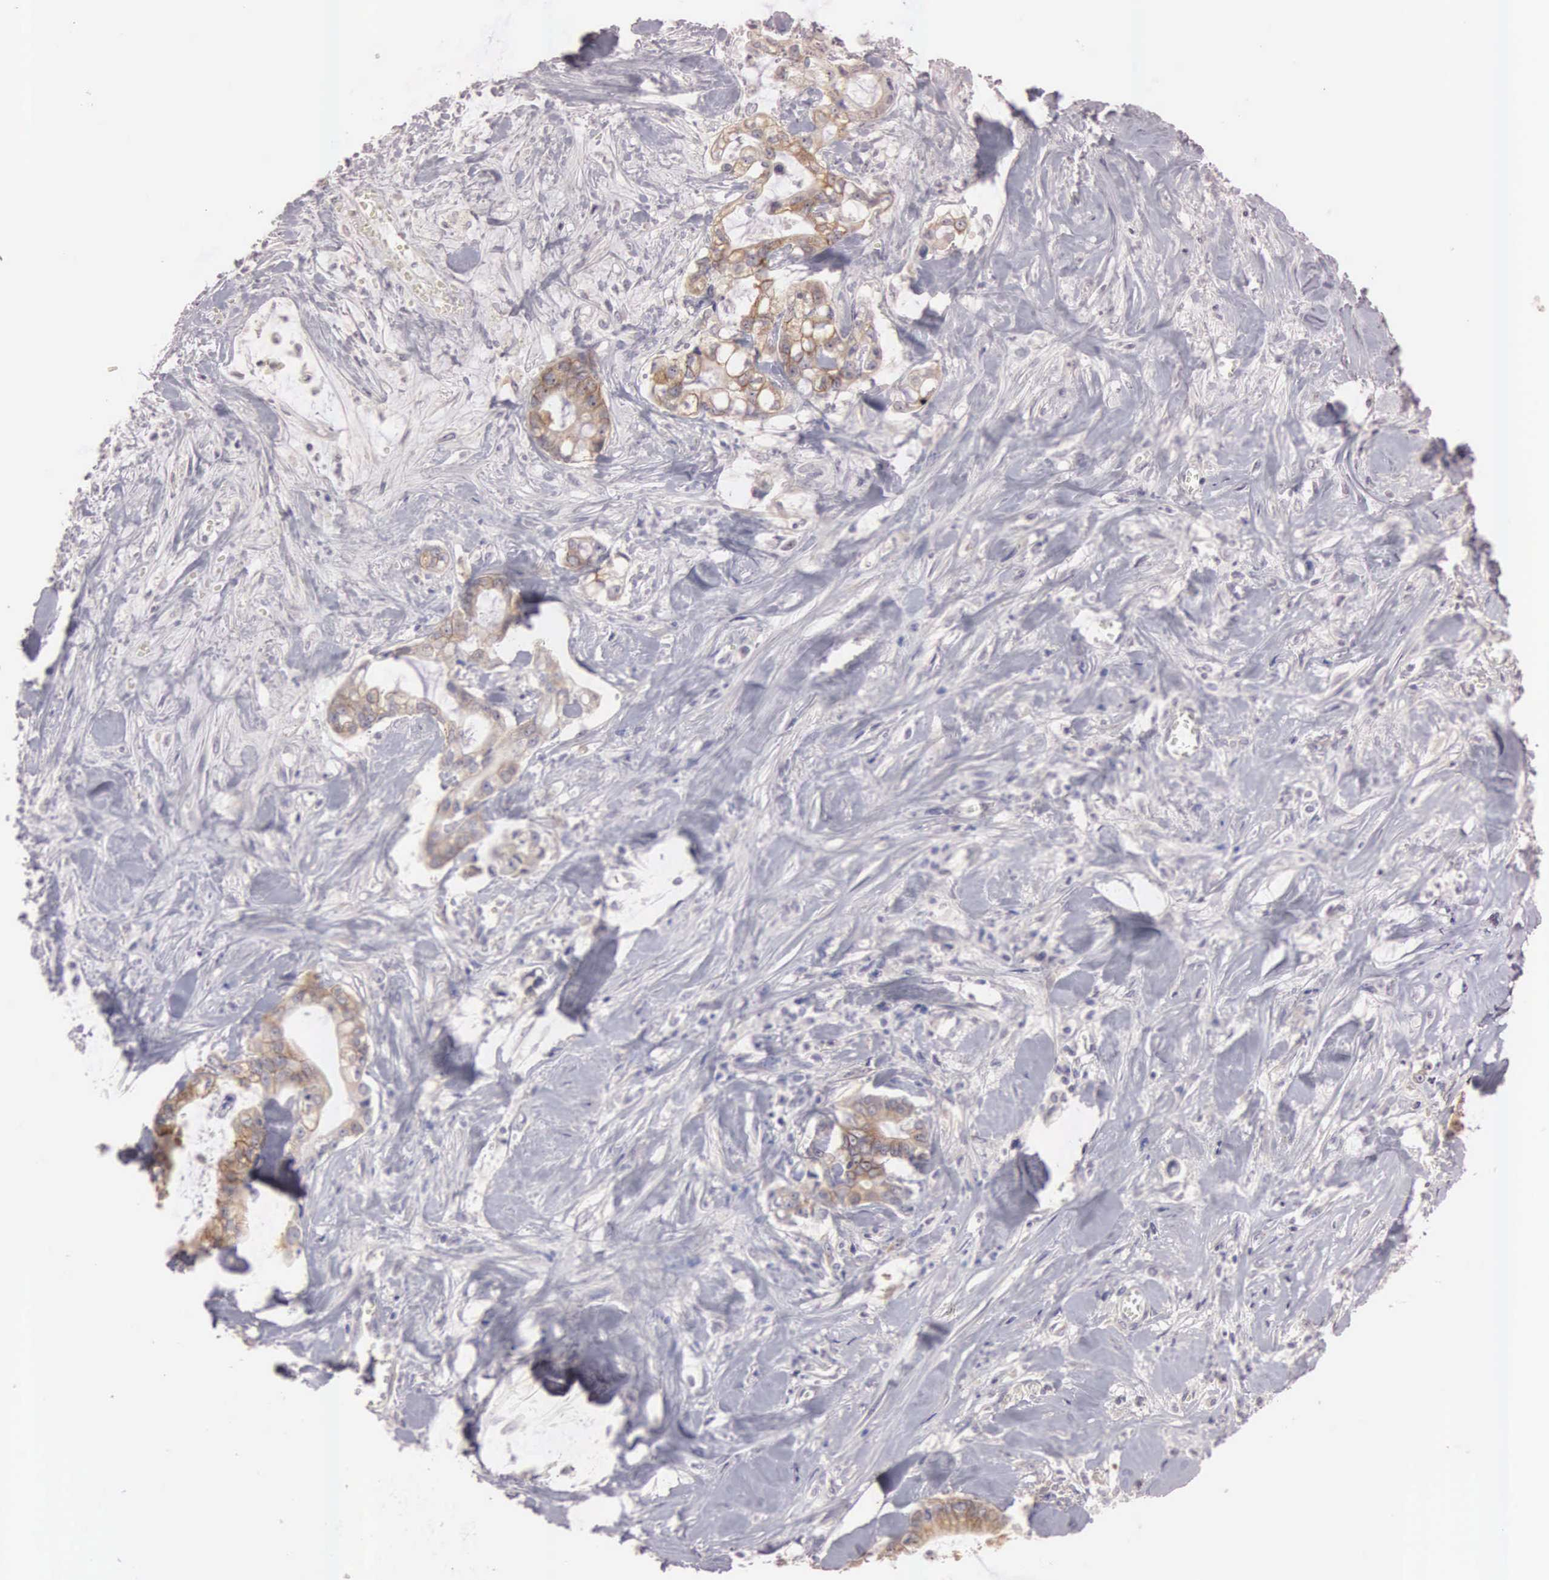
{"staining": {"intensity": "moderate", "quantity": ">75%", "location": "cytoplasmic/membranous"}, "tissue": "liver cancer", "cell_type": "Tumor cells", "image_type": "cancer", "snomed": [{"axis": "morphology", "description": "Cholangiocarcinoma"}, {"axis": "topography", "description": "Liver"}], "caption": "Liver cancer stained with immunohistochemistry (IHC) shows moderate cytoplasmic/membranous positivity in approximately >75% of tumor cells.", "gene": "CEP170B", "patient": {"sex": "male", "age": 57}}